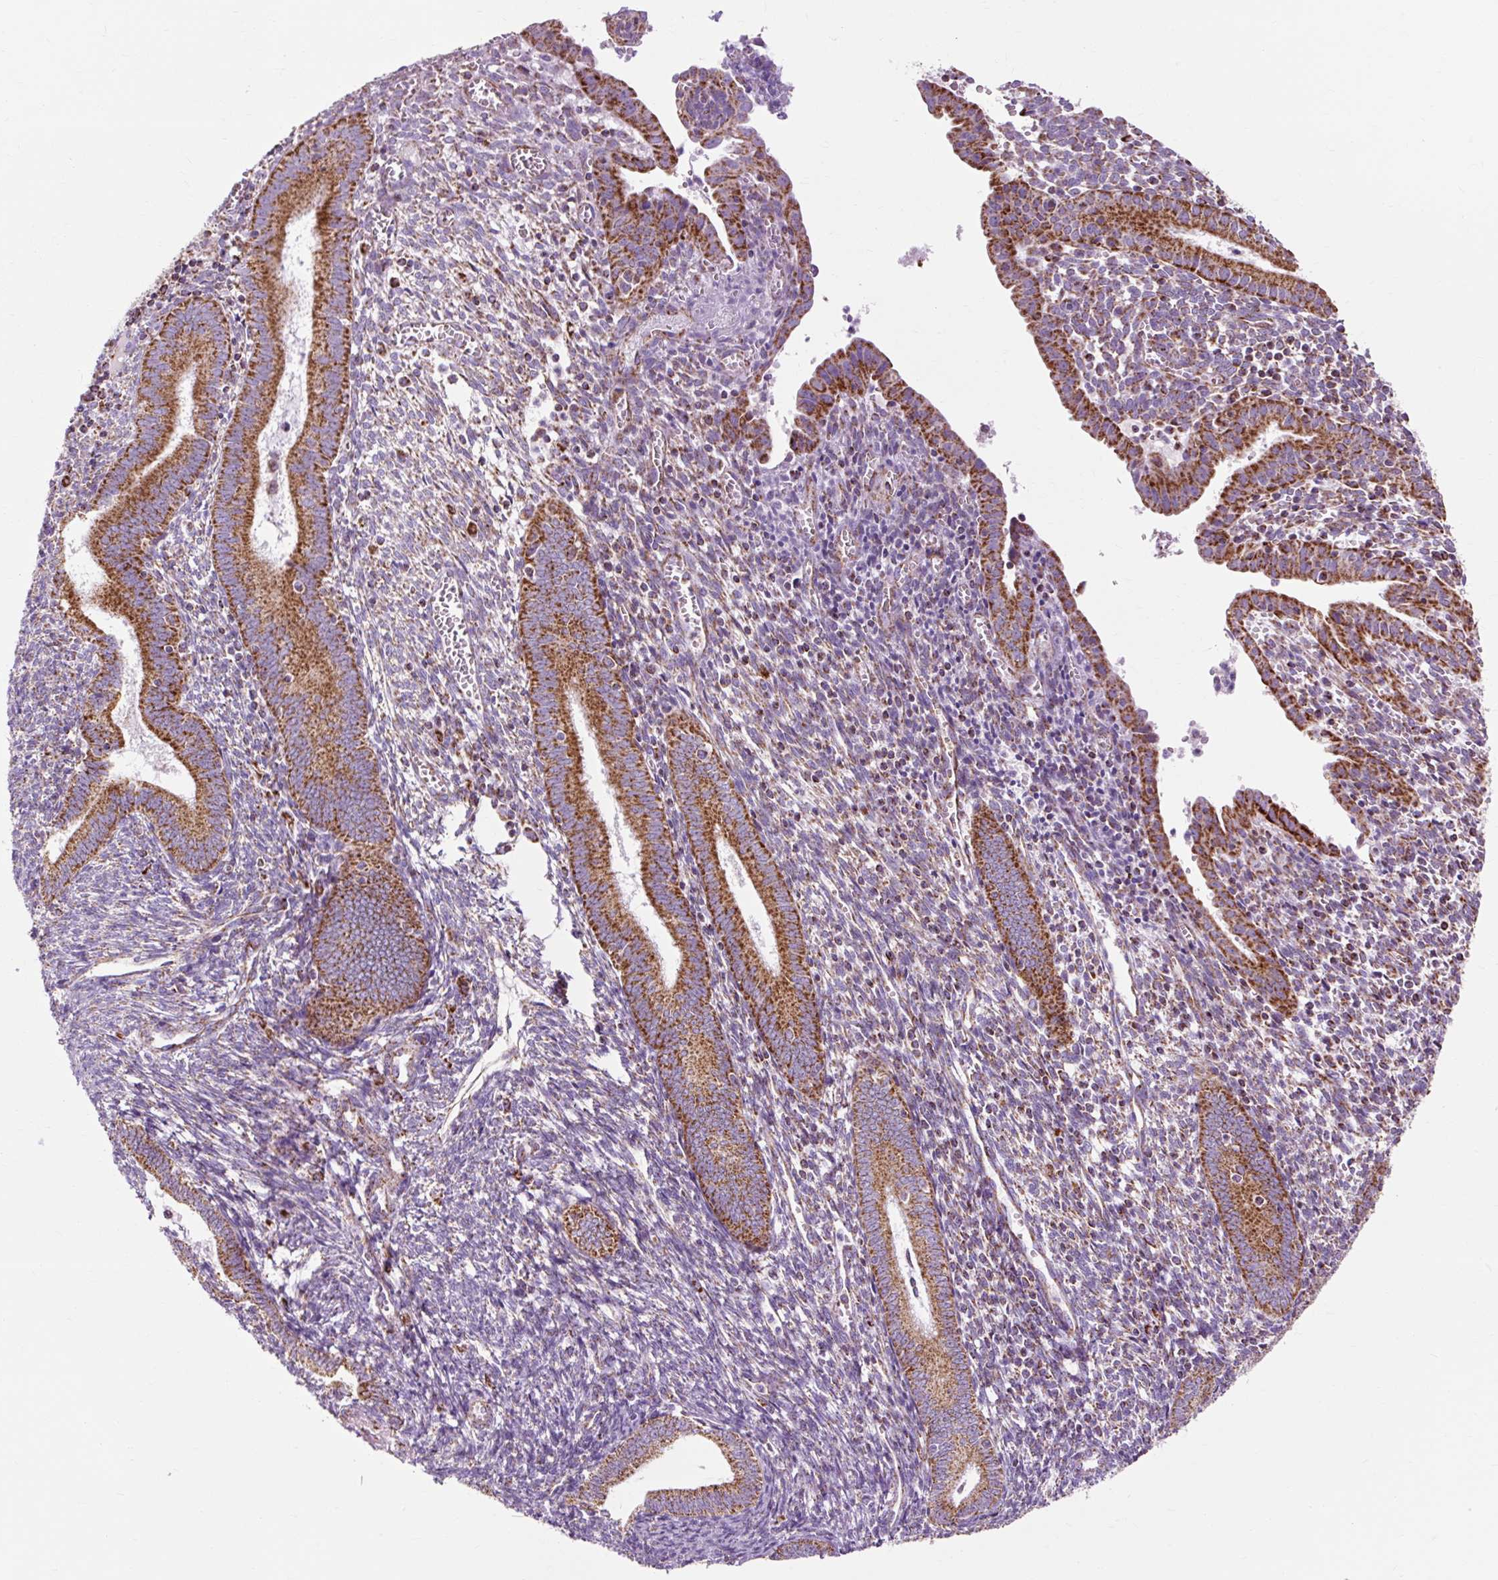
{"staining": {"intensity": "moderate", "quantity": "25%-75%", "location": "cytoplasmic/membranous"}, "tissue": "endometrium", "cell_type": "Cells in endometrial stroma", "image_type": "normal", "snomed": [{"axis": "morphology", "description": "Normal tissue, NOS"}, {"axis": "topography", "description": "Endometrium"}], "caption": "Endometrium stained with DAB (3,3'-diaminobenzidine) immunohistochemistry demonstrates medium levels of moderate cytoplasmic/membranous staining in approximately 25%-75% of cells in endometrial stroma.", "gene": "DLAT", "patient": {"sex": "female", "age": 41}}